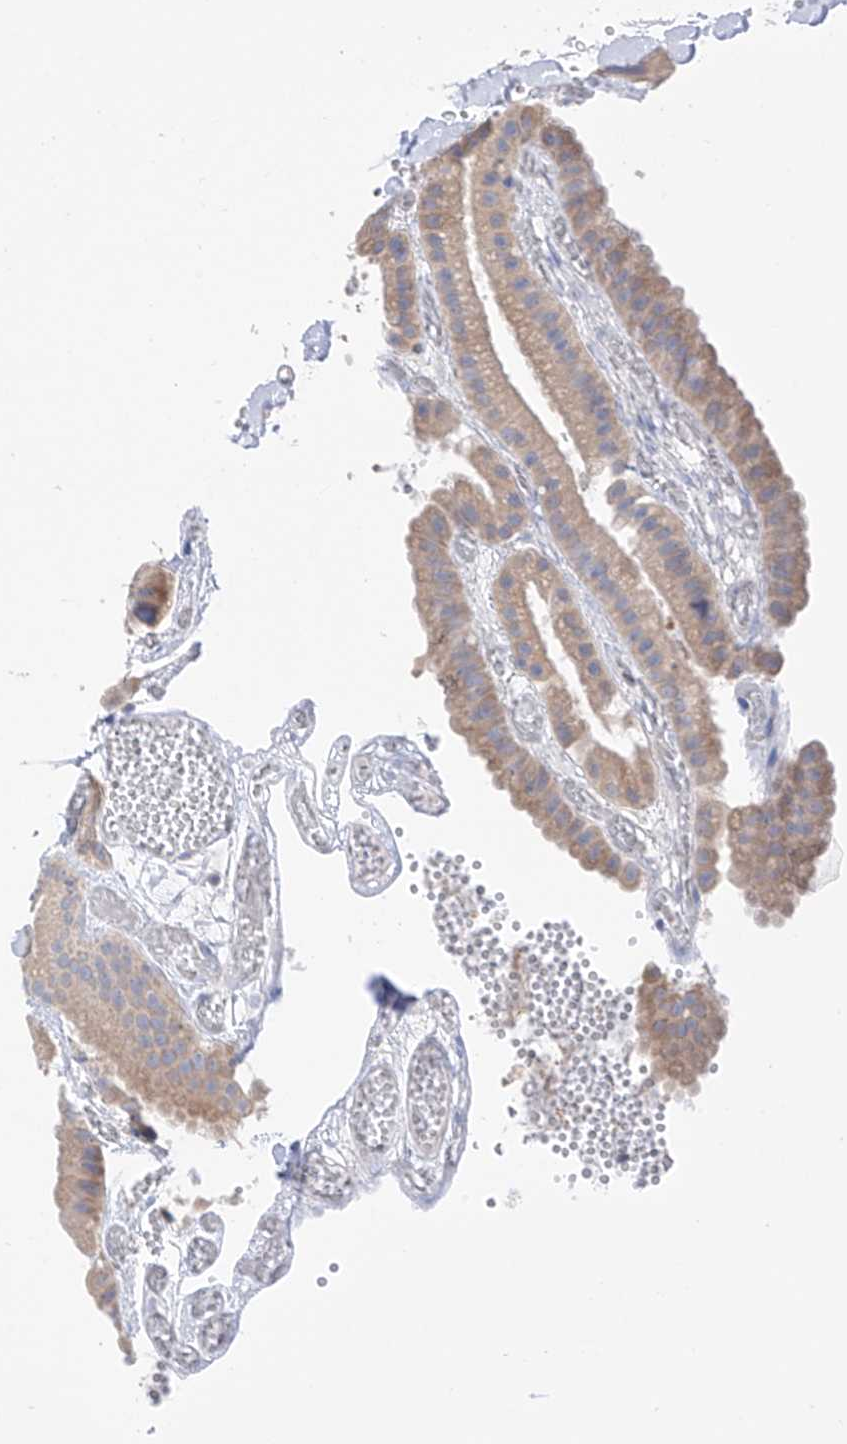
{"staining": {"intensity": "weak", "quantity": "25%-75%", "location": "cytoplasmic/membranous"}, "tissue": "gallbladder", "cell_type": "Glandular cells", "image_type": "normal", "snomed": [{"axis": "morphology", "description": "Normal tissue, NOS"}, {"axis": "topography", "description": "Gallbladder"}], "caption": "Immunohistochemistry micrograph of normal gallbladder: human gallbladder stained using IHC reveals low levels of weak protein expression localized specifically in the cytoplasmic/membranous of glandular cells, appearing as a cytoplasmic/membranous brown color.", "gene": "REC8", "patient": {"sex": "female", "age": 64}}